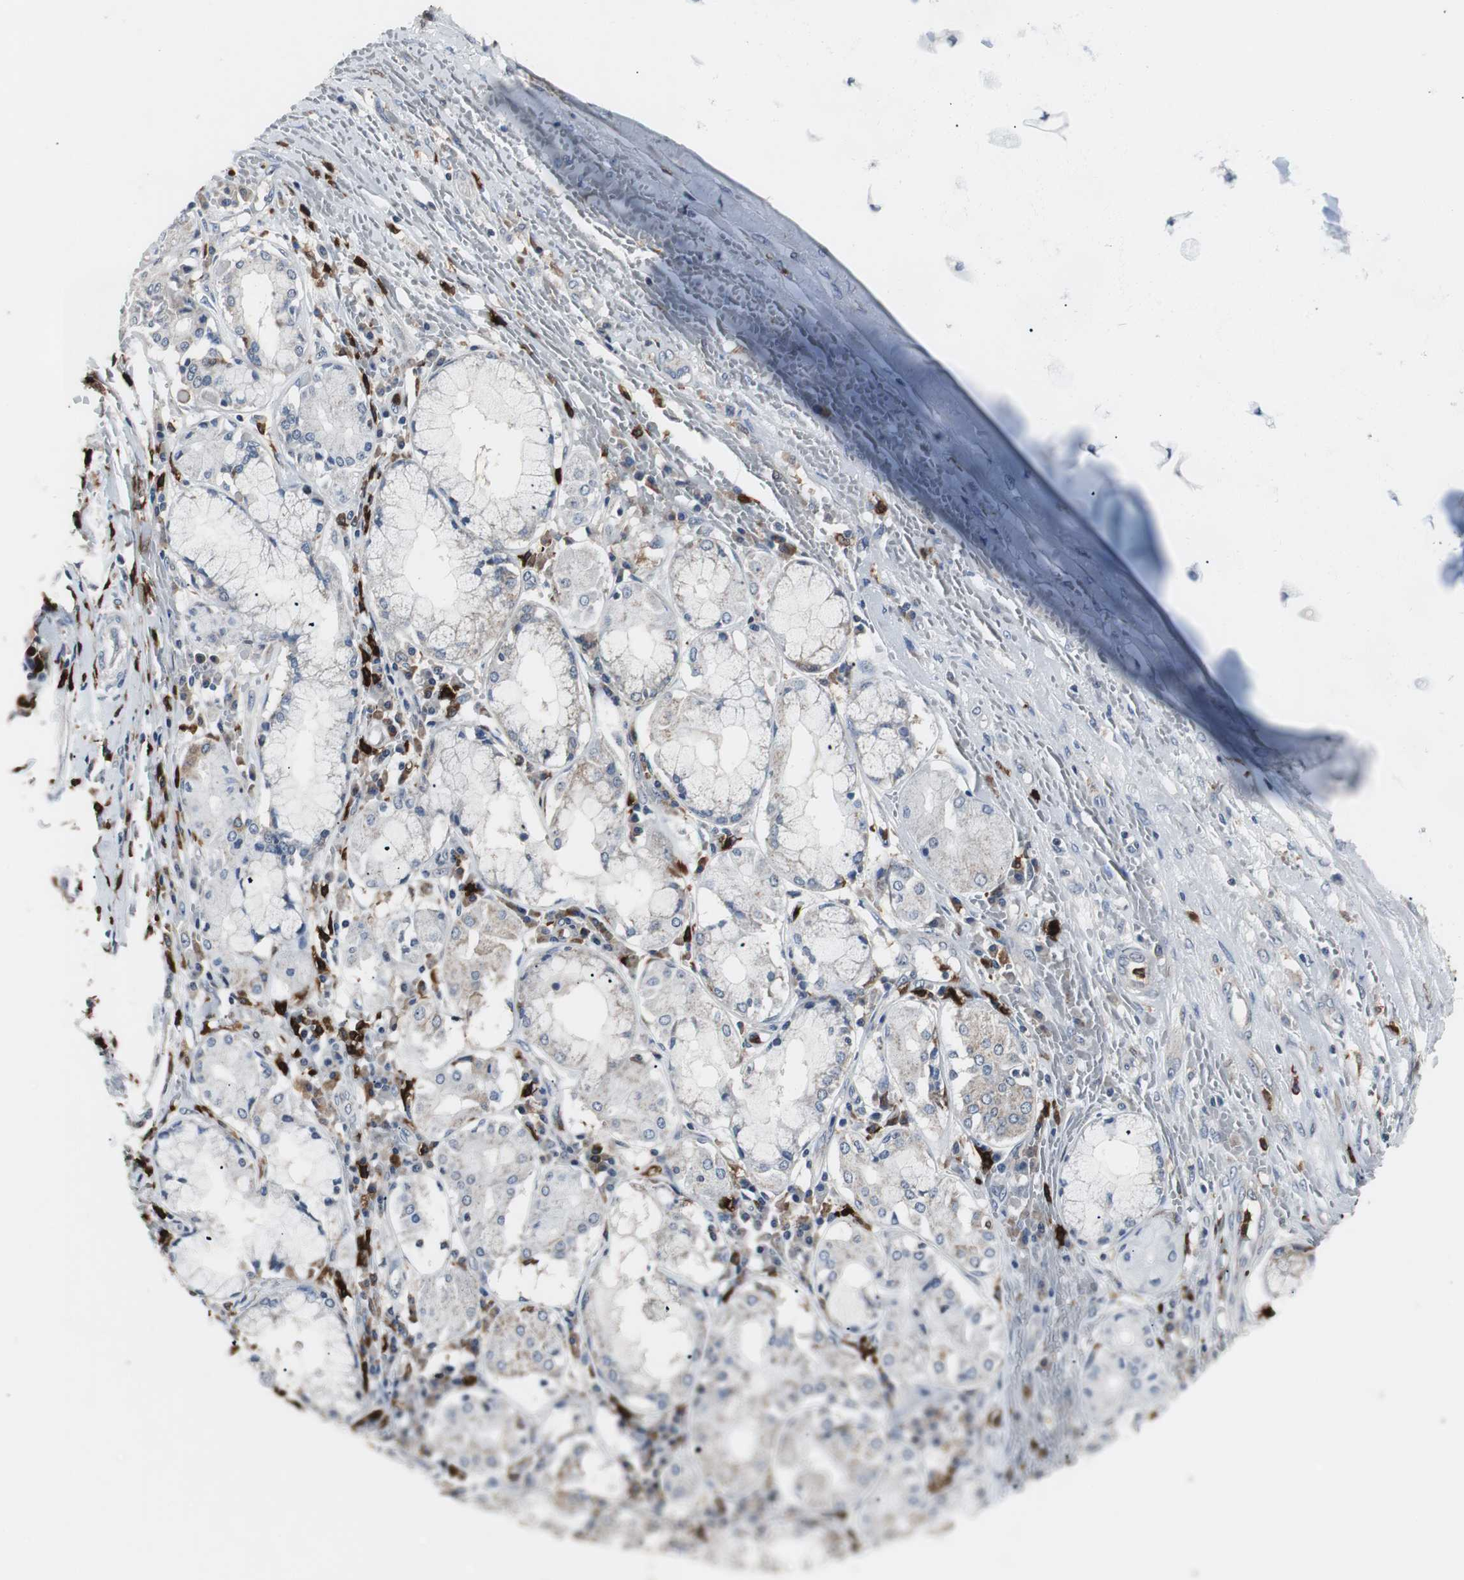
{"staining": {"intensity": "negative", "quantity": "none", "location": "none"}, "tissue": "lung cancer", "cell_type": "Tumor cells", "image_type": "cancer", "snomed": [{"axis": "morphology", "description": "Squamous cell carcinoma, NOS"}, {"axis": "topography", "description": "Lung"}], "caption": "High magnification brightfield microscopy of lung cancer stained with DAB (brown) and counterstained with hematoxylin (blue): tumor cells show no significant expression.", "gene": "NCF2", "patient": {"sex": "female", "age": 47}}